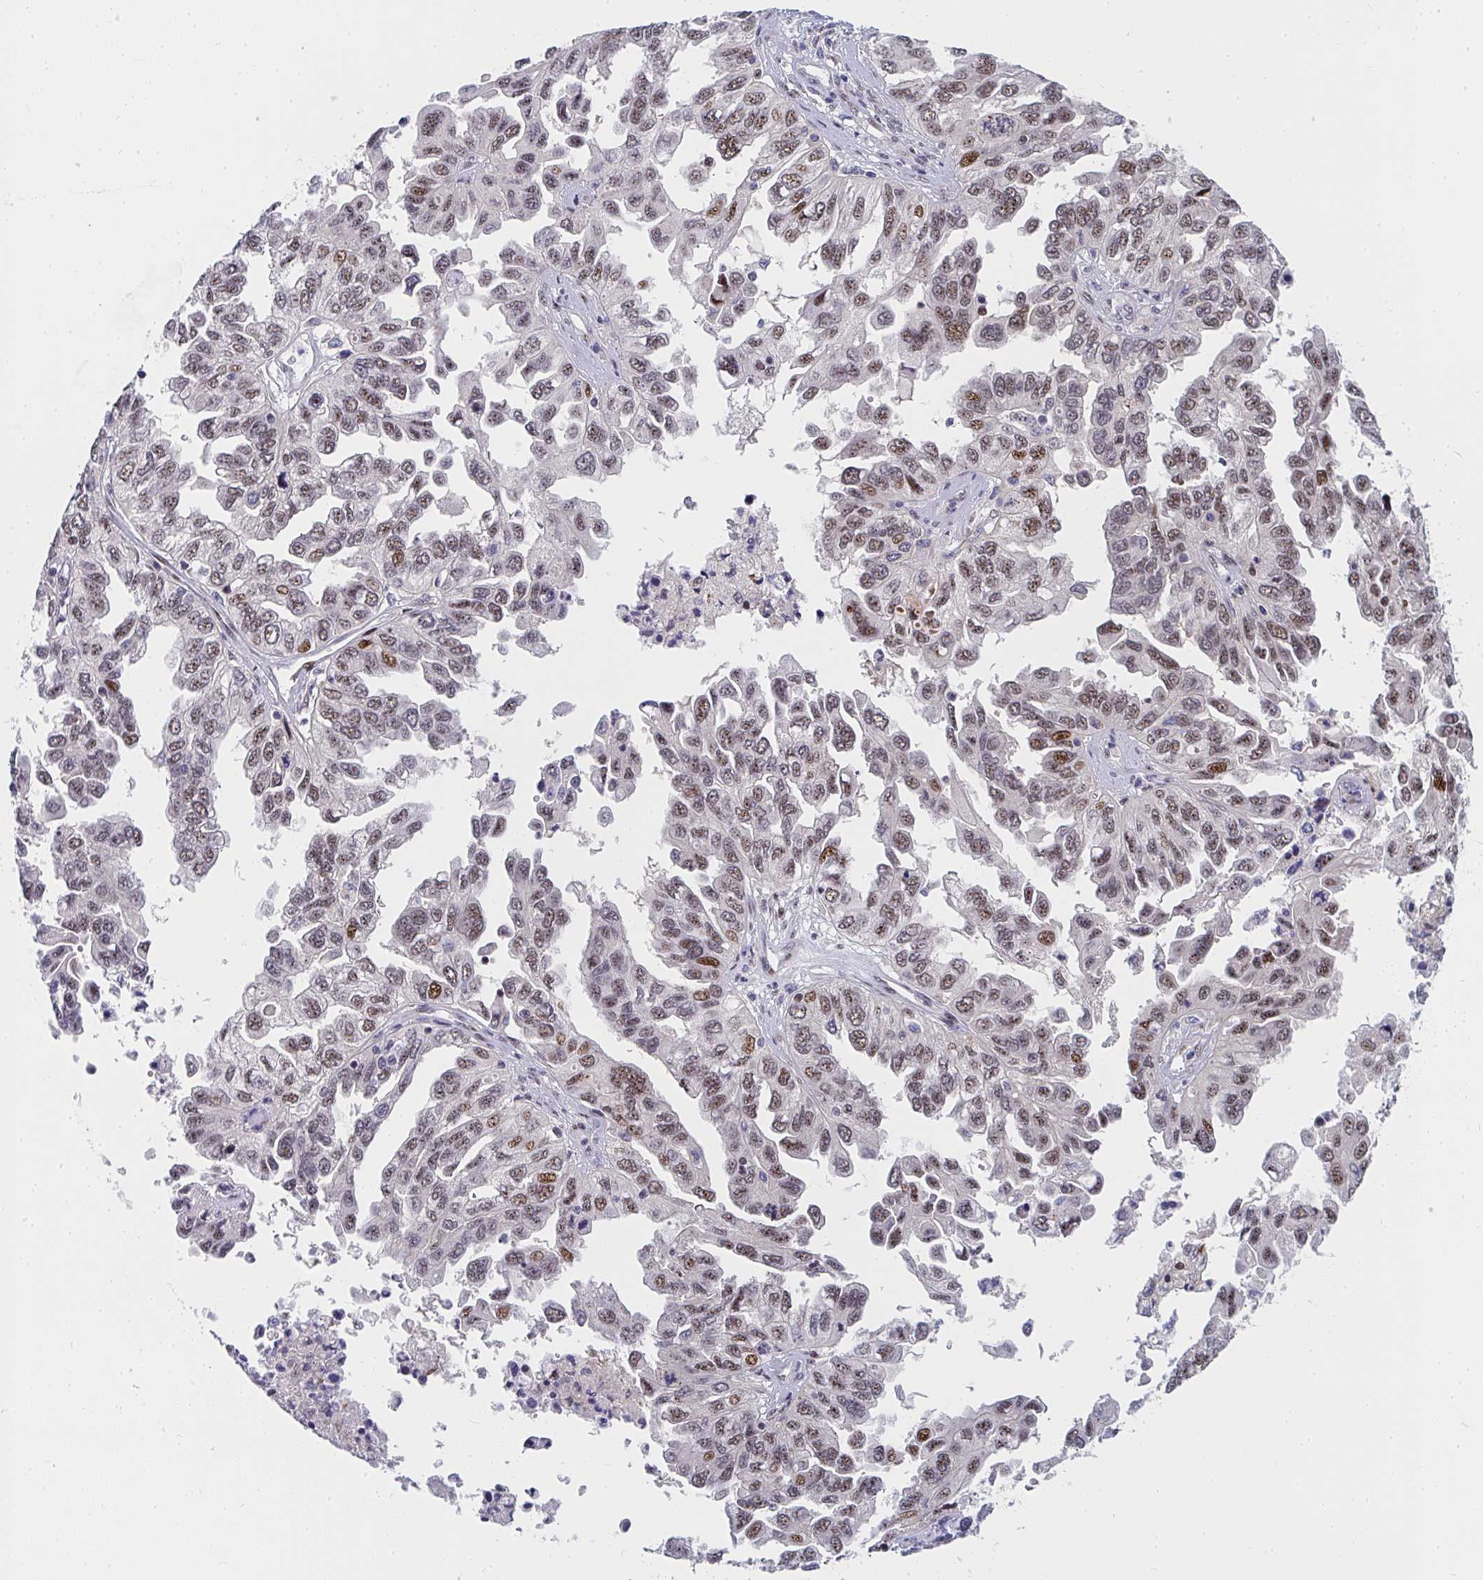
{"staining": {"intensity": "moderate", "quantity": ">75%", "location": "nuclear"}, "tissue": "ovarian cancer", "cell_type": "Tumor cells", "image_type": "cancer", "snomed": [{"axis": "morphology", "description": "Cystadenocarcinoma, serous, NOS"}, {"axis": "topography", "description": "Ovary"}], "caption": "Tumor cells display medium levels of moderate nuclear positivity in approximately >75% of cells in ovarian cancer (serous cystadenocarcinoma).", "gene": "ZIC3", "patient": {"sex": "female", "age": 53}}